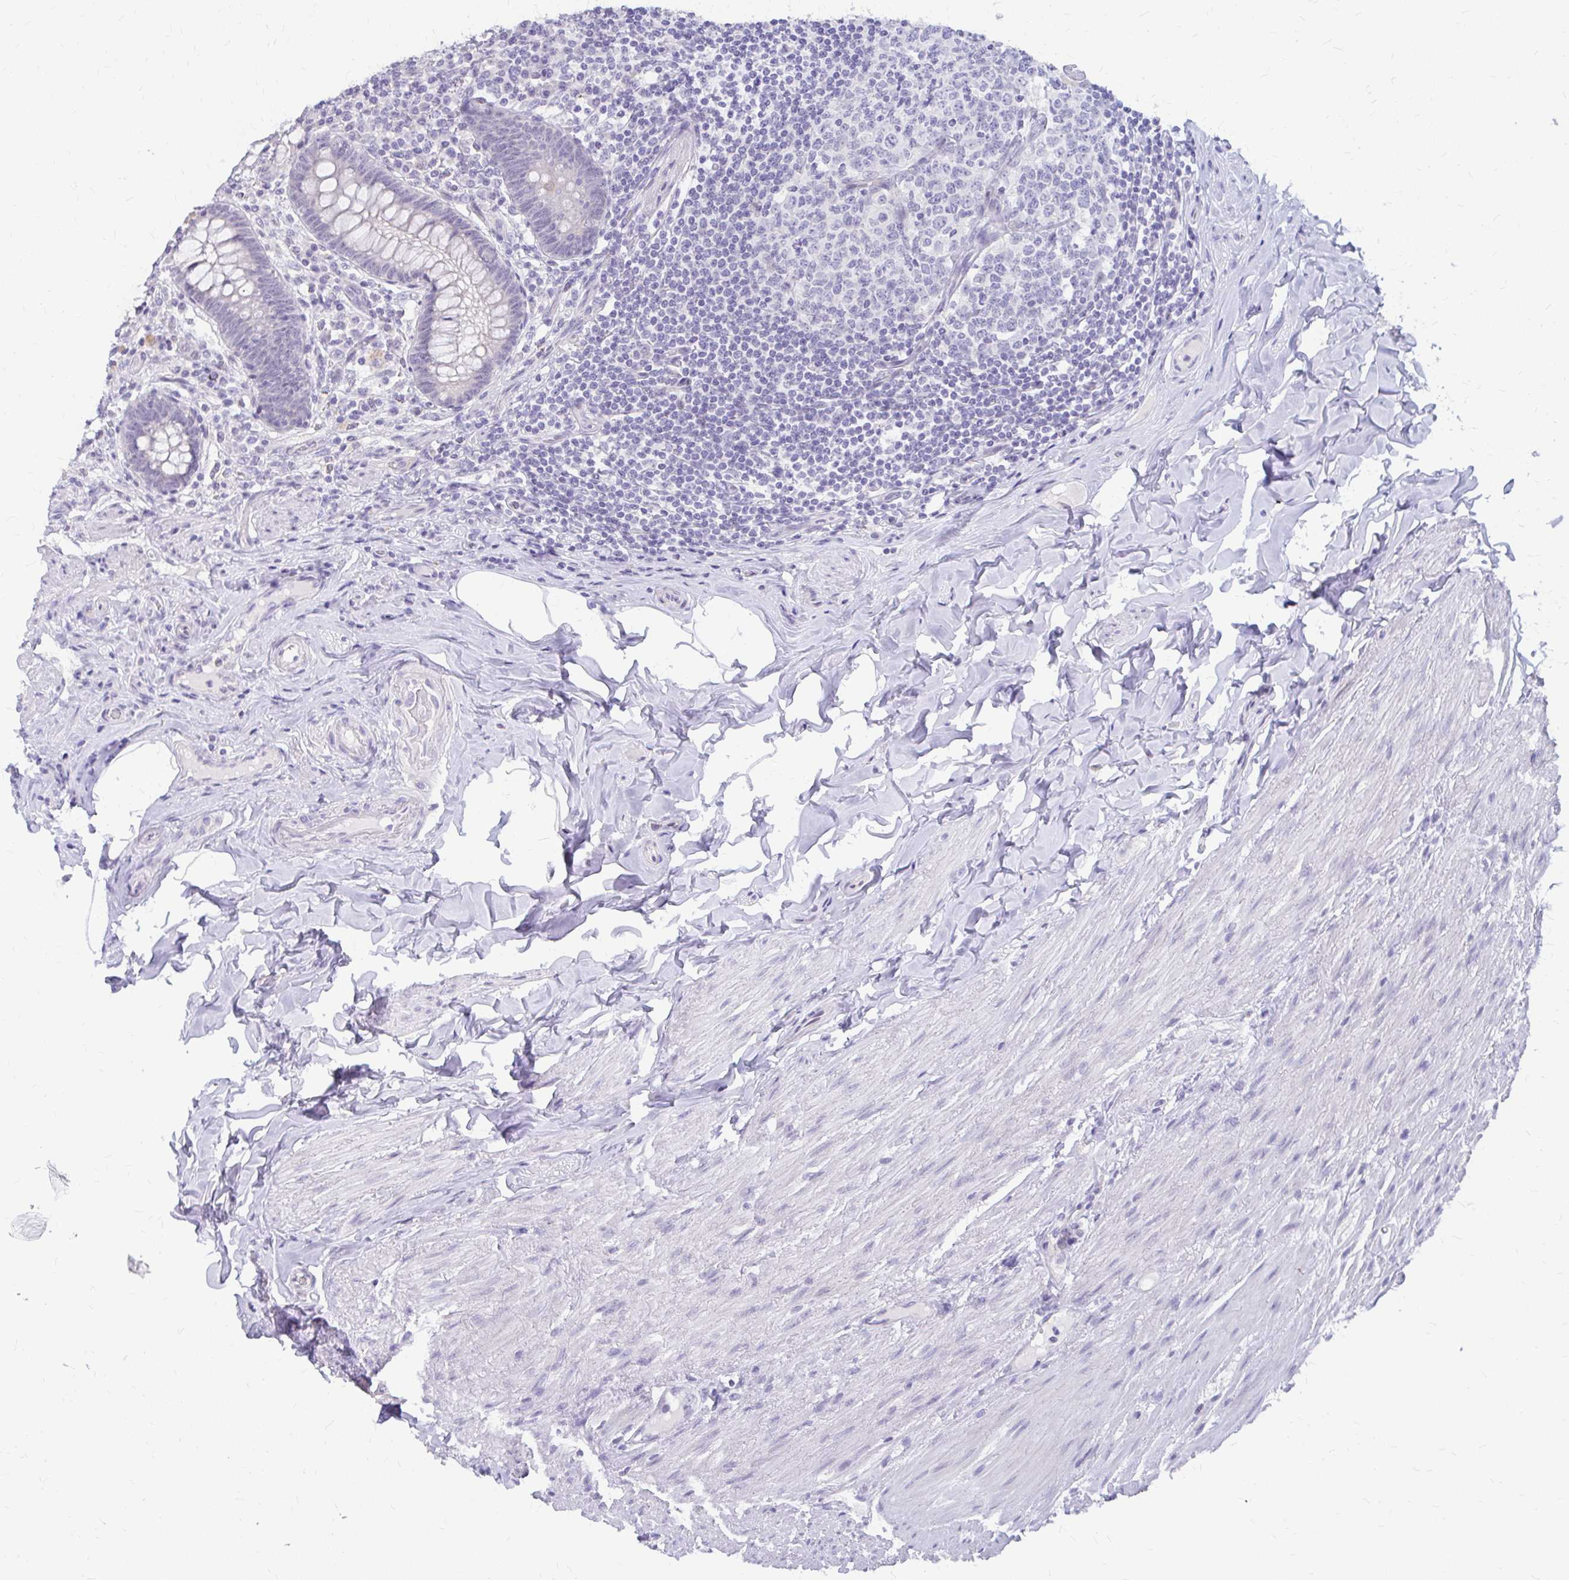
{"staining": {"intensity": "moderate", "quantity": "<25%", "location": "cytoplasmic/membranous"}, "tissue": "appendix", "cell_type": "Glandular cells", "image_type": "normal", "snomed": [{"axis": "morphology", "description": "Normal tissue, NOS"}, {"axis": "topography", "description": "Appendix"}], "caption": "An immunohistochemistry (IHC) histopathology image of benign tissue is shown. Protein staining in brown shows moderate cytoplasmic/membranous positivity in appendix within glandular cells. Nuclei are stained in blue.", "gene": "RGS16", "patient": {"sex": "male", "age": 71}}